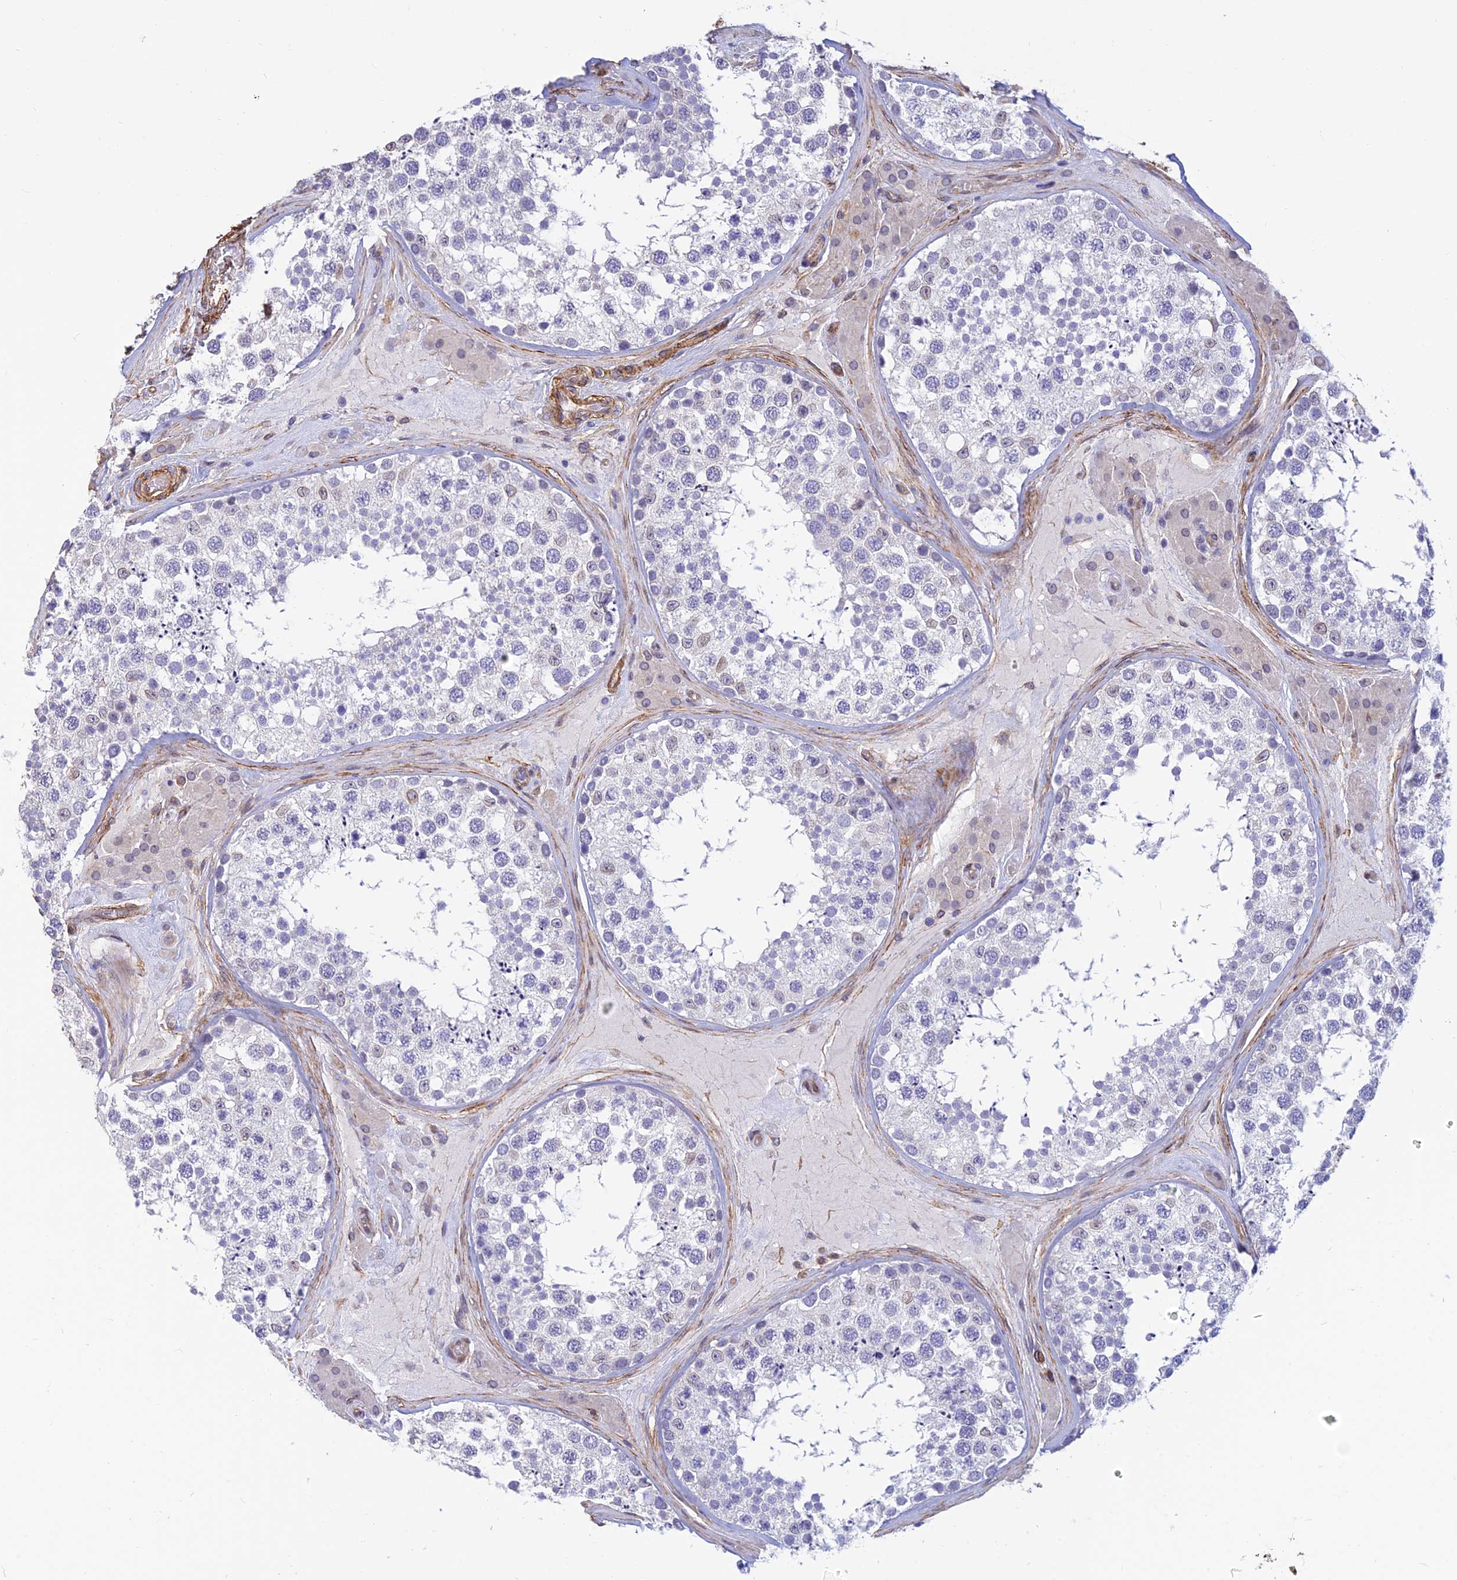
{"staining": {"intensity": "negative", "quantity": "none", "location": "none"}, "tissue": "testis", "cell_type": "Cells in seminiferous ducts", "image_type": "normal", "snomed": [{"axis": "morphology", "description": "Normal tissue, NOS"}, {"axis": "topography", "description": "Testis"}], "caption": "Immunohistochemical staining of unremarkable testis demonstrates no significant positivity in cells in seminiferous ducts. (Stains: DAB IHC with hematoxylin counter stain, Microscopy: brightfield microscopy at high magnification).", "gene": "ALDH1L2", "patient": {"sex": "male", "age": 46}}